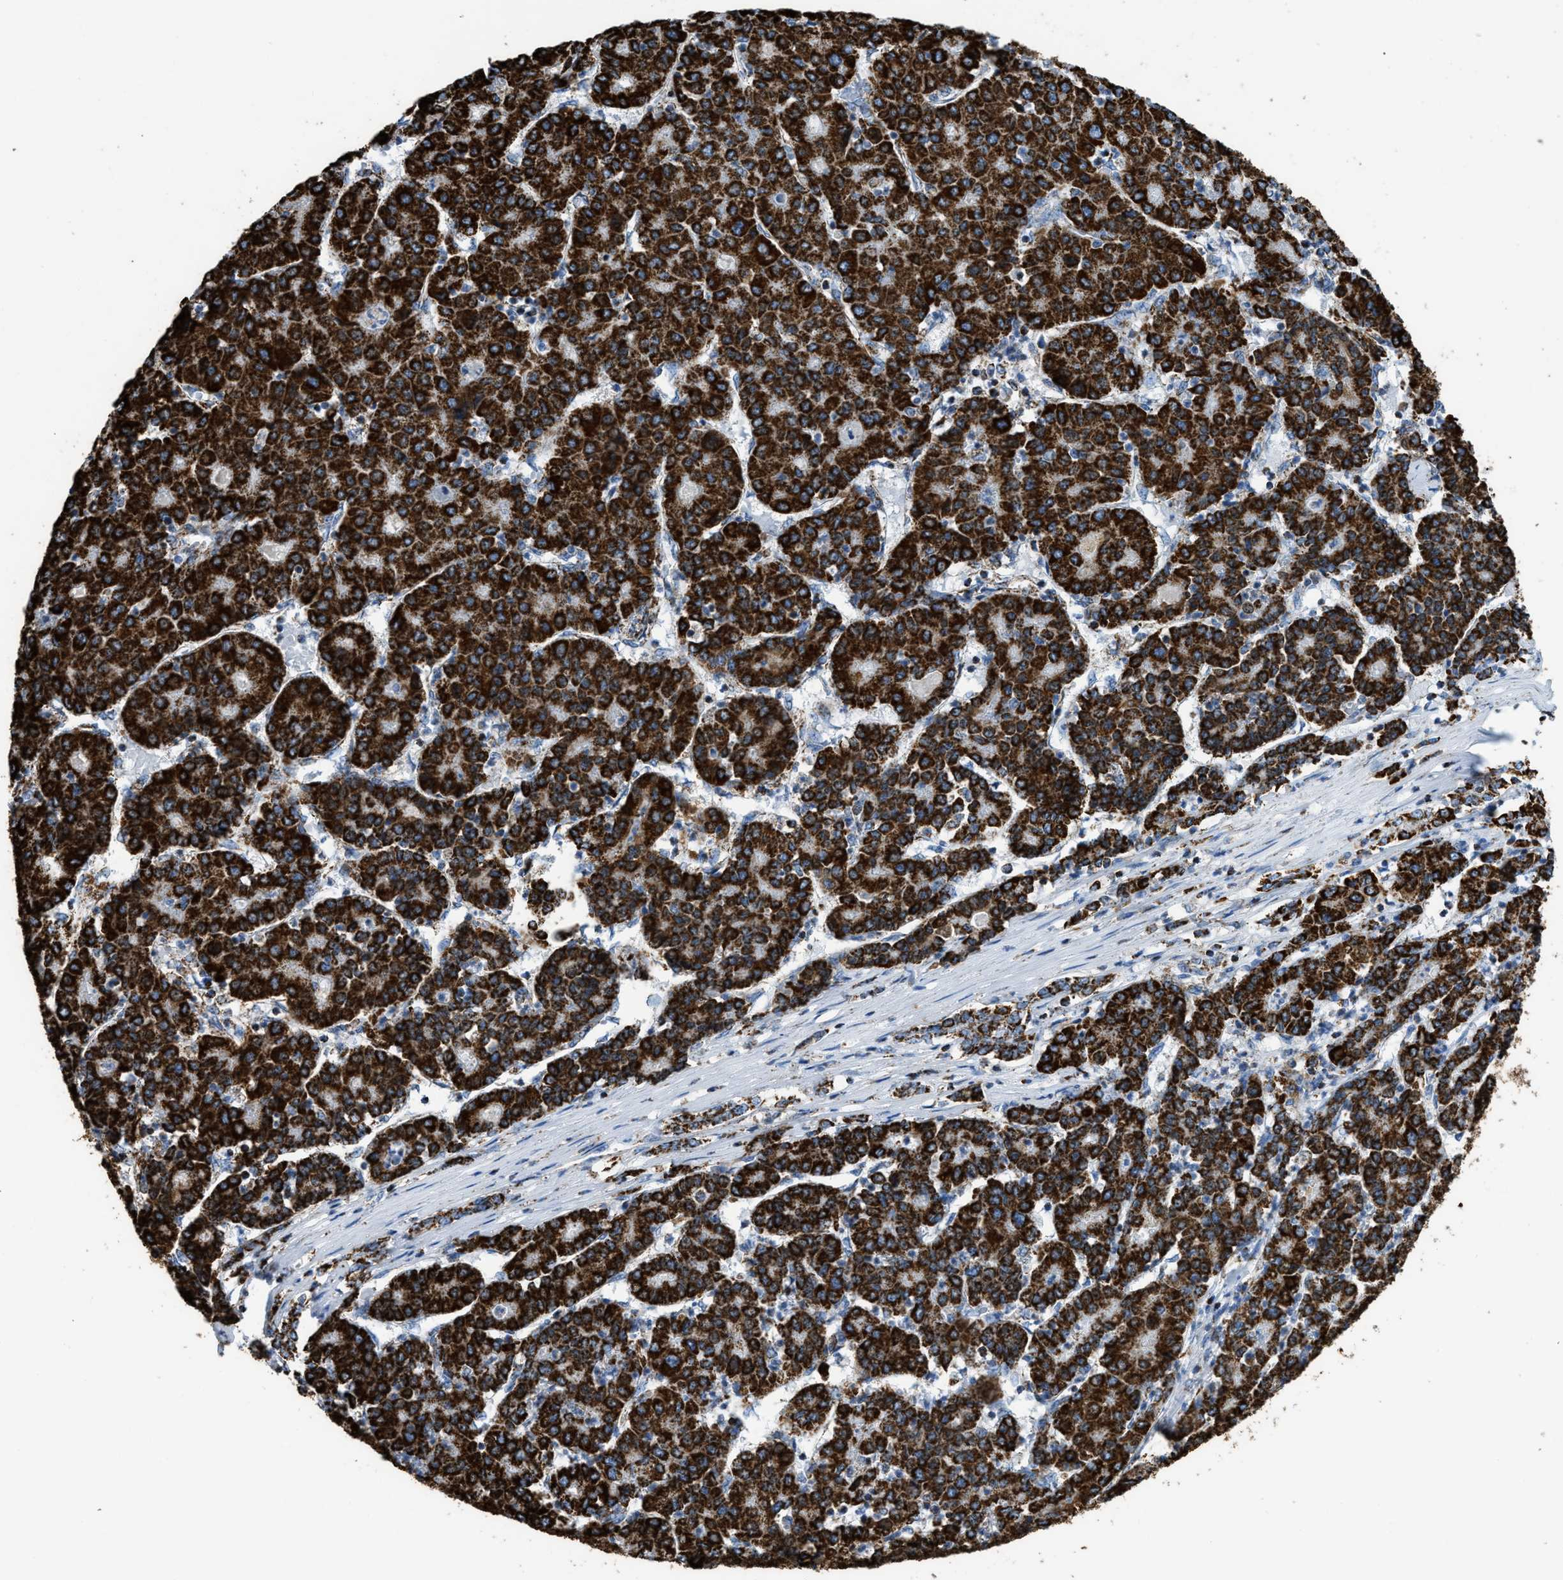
{"staining": {"intensity": "strong", "quantity": ">75%", "location": "cytoplasmic/membranous"}, "tissue": "liver cancer", "cell_type": "Tumor cells", "image_type": "cancer", "snomed": [{"axis": "morphology", "description": "Carcinoma, Hepatocellular, NOS"}, {"axis": "topography", "description": "Liver"}], "caption": "A high-resolution image shows IHC staining of liver cancer, which shows strong cytoplasmic/membranous positivity in approximately >75% of tumor cells.", "gene": "ETFB", "patient": {"sex": "male", "age": 65}}